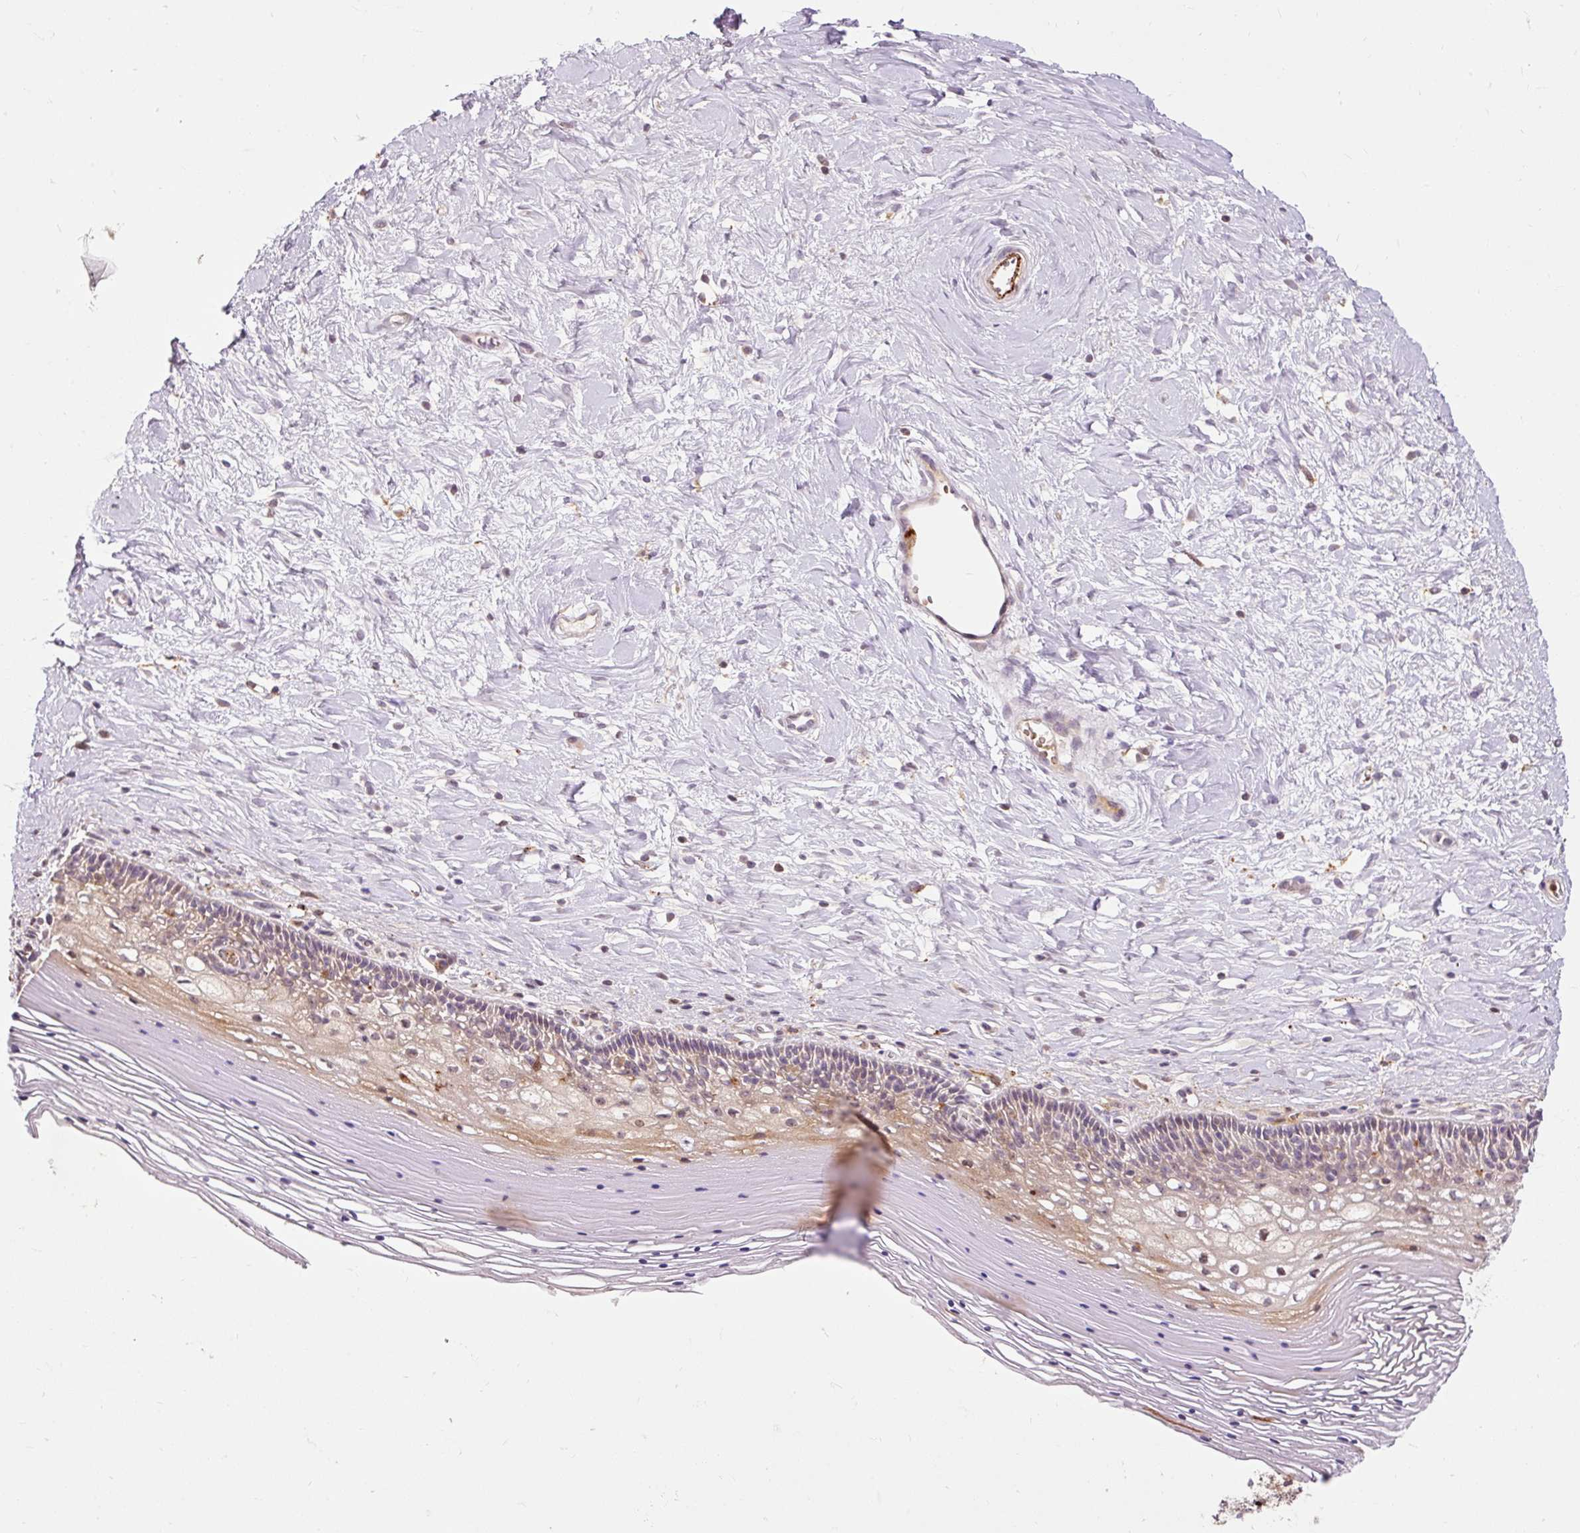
{"staining": {"intensity": "strong", "quantity": ">75%", "location": "cytoplasmic/membranous"}, "tissue": "cervix", "cell_type": "Glandular cells", "image_type": "normal", "snomed": [{"axis": "morphology", "description": "Normal tissue, NOS"}, {"axis": "topography", "description": "Cervix"}], "caption": "Immunohistochemistry (IHC) image of unremarkable human cervix stained for a protein (brown), which demonstrates high levels of strong cytoplasmic/membranous expression in about >75% of glandular cells.", "gene": "CEBPZ", "patient": {"sex": "female", "age": 36}}